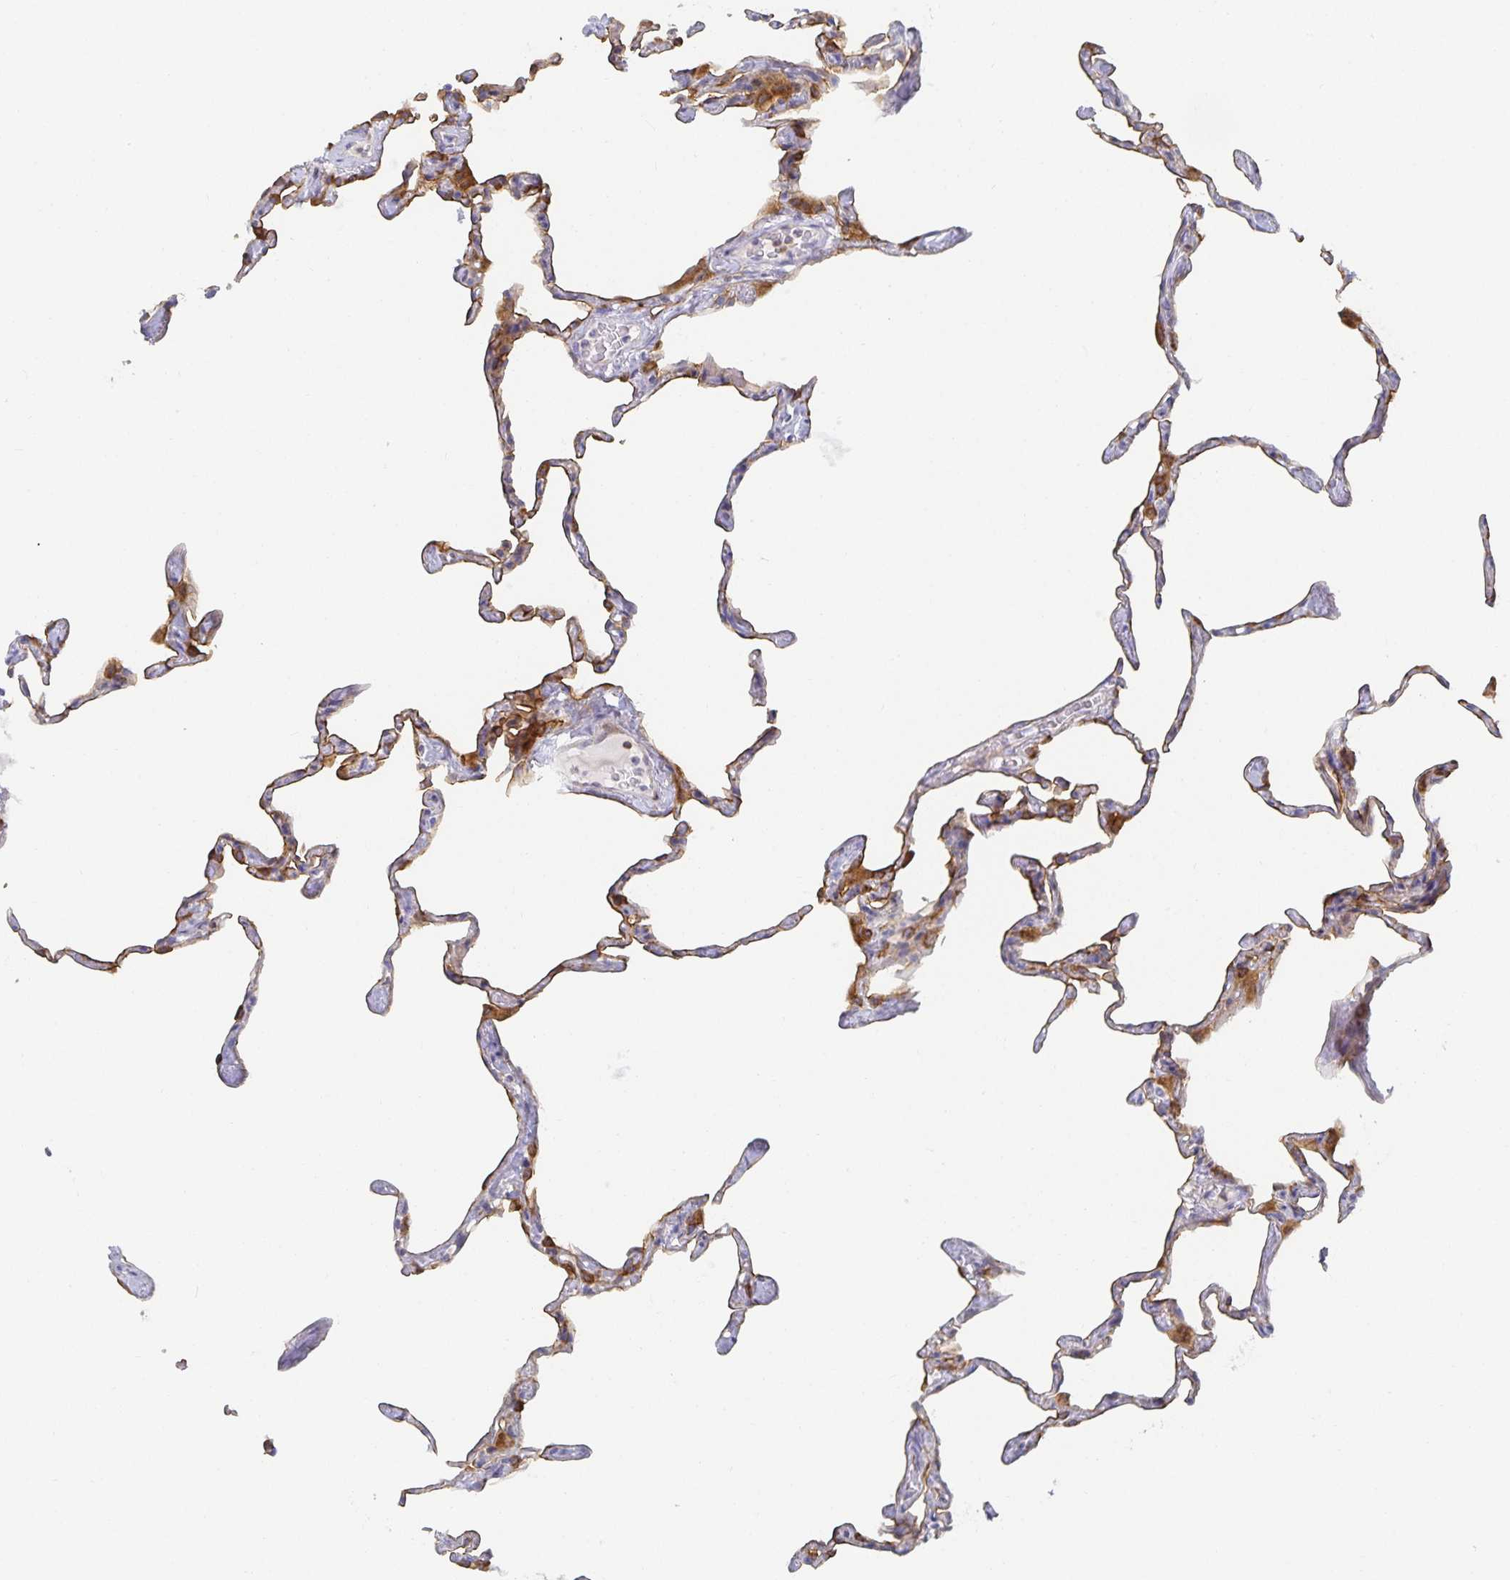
{"staining": {"intensity": "moderate", "quantity": "<25%", "location": "cytoplasmic/membranous"}, "tissue": "lung", "cell_type": "Alveolar cells", "image_type": "normal", "snomed": [{"axis": "morphology", "description": "Normal tissue, NOS"}, {"axis": "topography", "description": "Lung"}], "caption": "Human lung stained with a brown dye shows moderate cytoplasmic/membranous positive expression in about <25% of alveolar cells.", "gene": "NOMO1", "patient": {"sex": "male", "age": 65}}